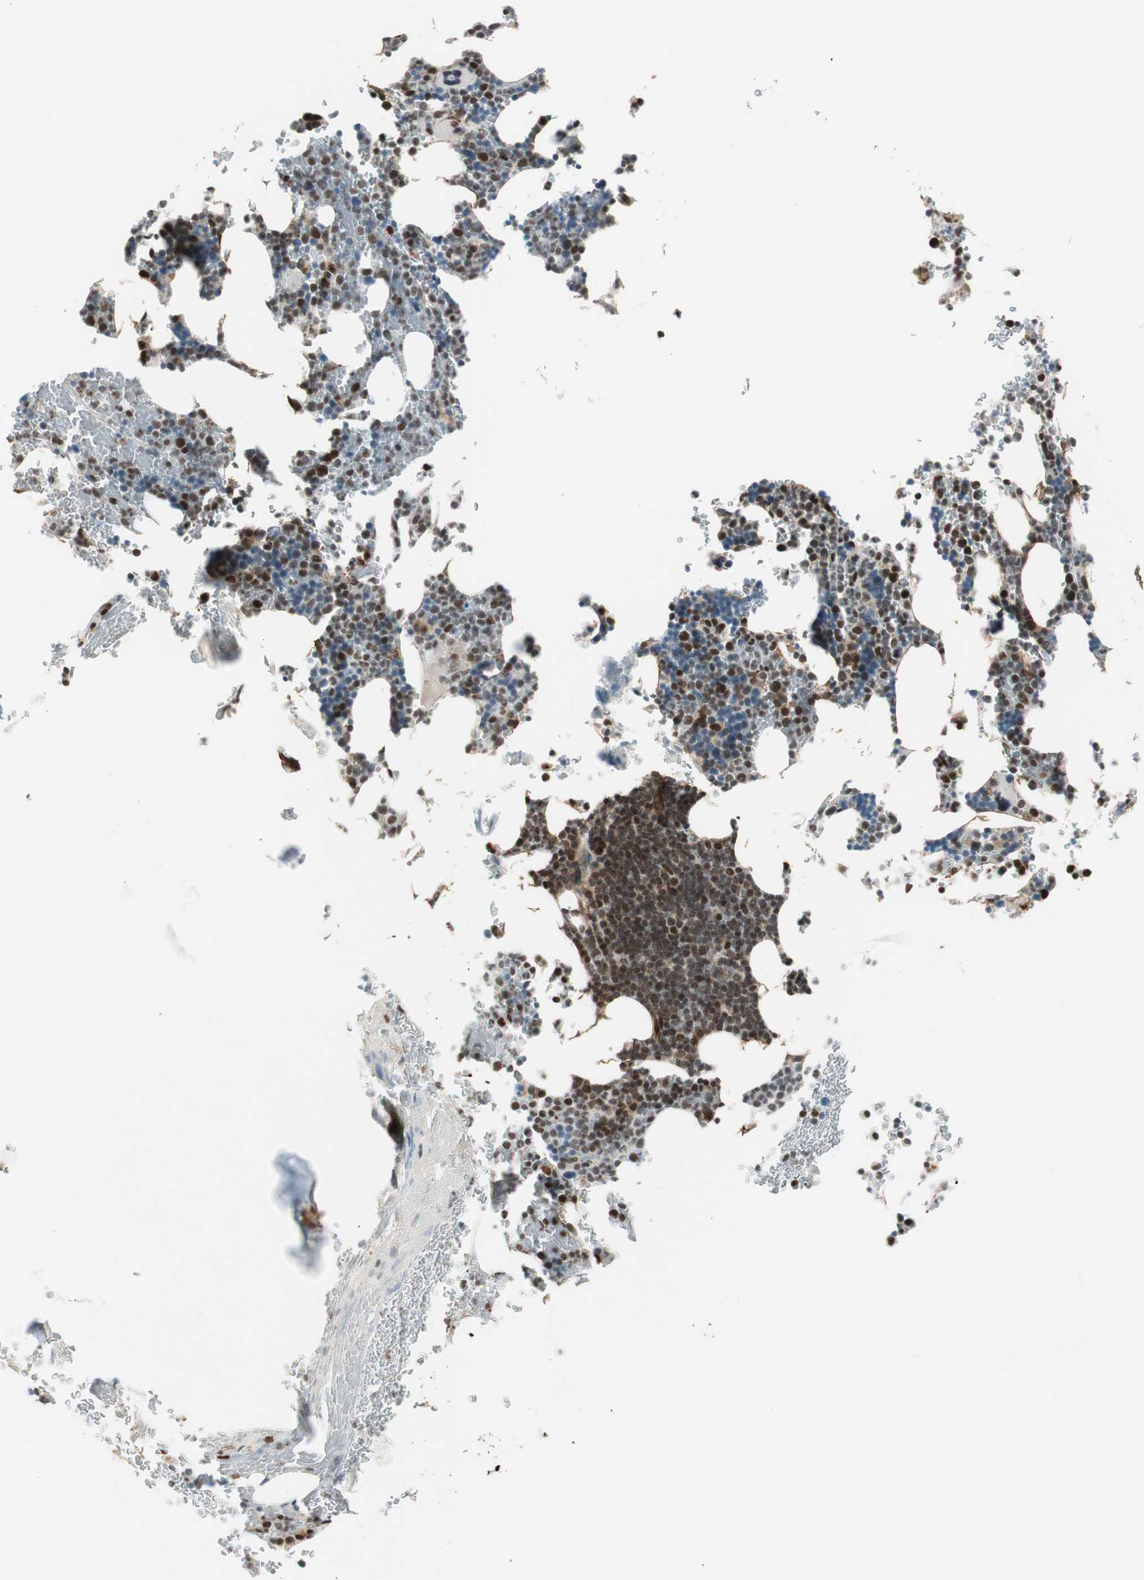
{"staining": {"intensity": "strong", "quantity": "25%-75%", "location": "nuclear"}, "tissue": "bone marrow", "cell_type": "Hematopoietic cells", "image_type": "normal", "snomed": [{"axis": "morphology", "description": "Normal tissue, NOS"}, {"axis": "topography", "description": "Bone marrow"}], "caption": "Benign bone marrow was stained to show a protein in brown. There is high levels of strong nuclear positivity in approximately 25%-75% of hematopoietic cells. (Brightfield microscopy of DAB IHC at high magnification).", "gene": "CDK19", "patient": {"sex": "female", "age": 73}}